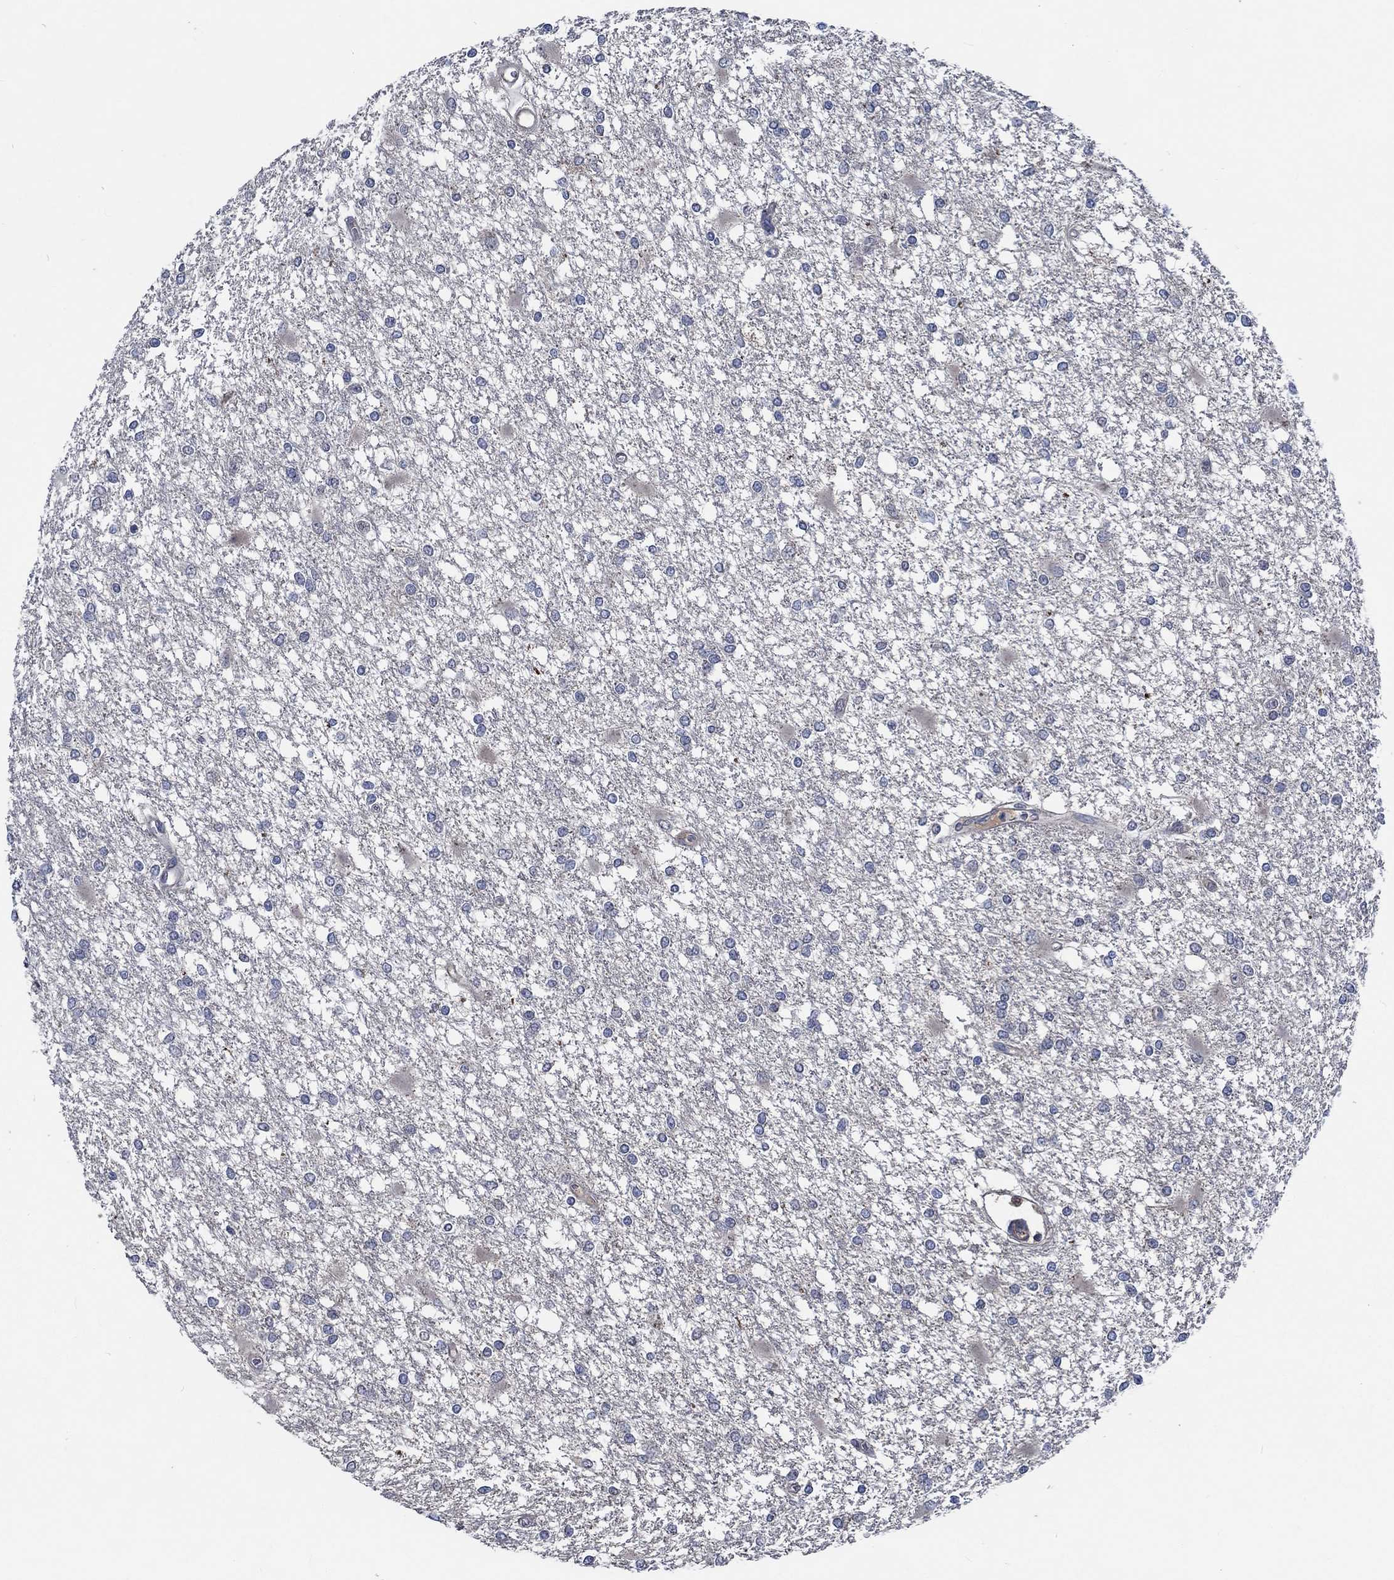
{"staining": {"intensity": "negative", "quantity": "none", "location": "none"}, "tissue": "glioma", "cell_type": "Tumor cells", "image_type": "cancer", "snomed": [{"axis": "morphology", "description": "Glioma, malignant, High grade"}, {"axis": "topography", "description": "Cerebral cortex"}], "caption": "Immunohistochemistry photomicrograph of neoplastic tissue: malignant glioma (high-grade) stained with DAB (3,3'-diaminobenzidine) shows no significant protein staining in tumor cells.", "gene": "OBSCN", "patient": {"sex": "male", "age": 79}}